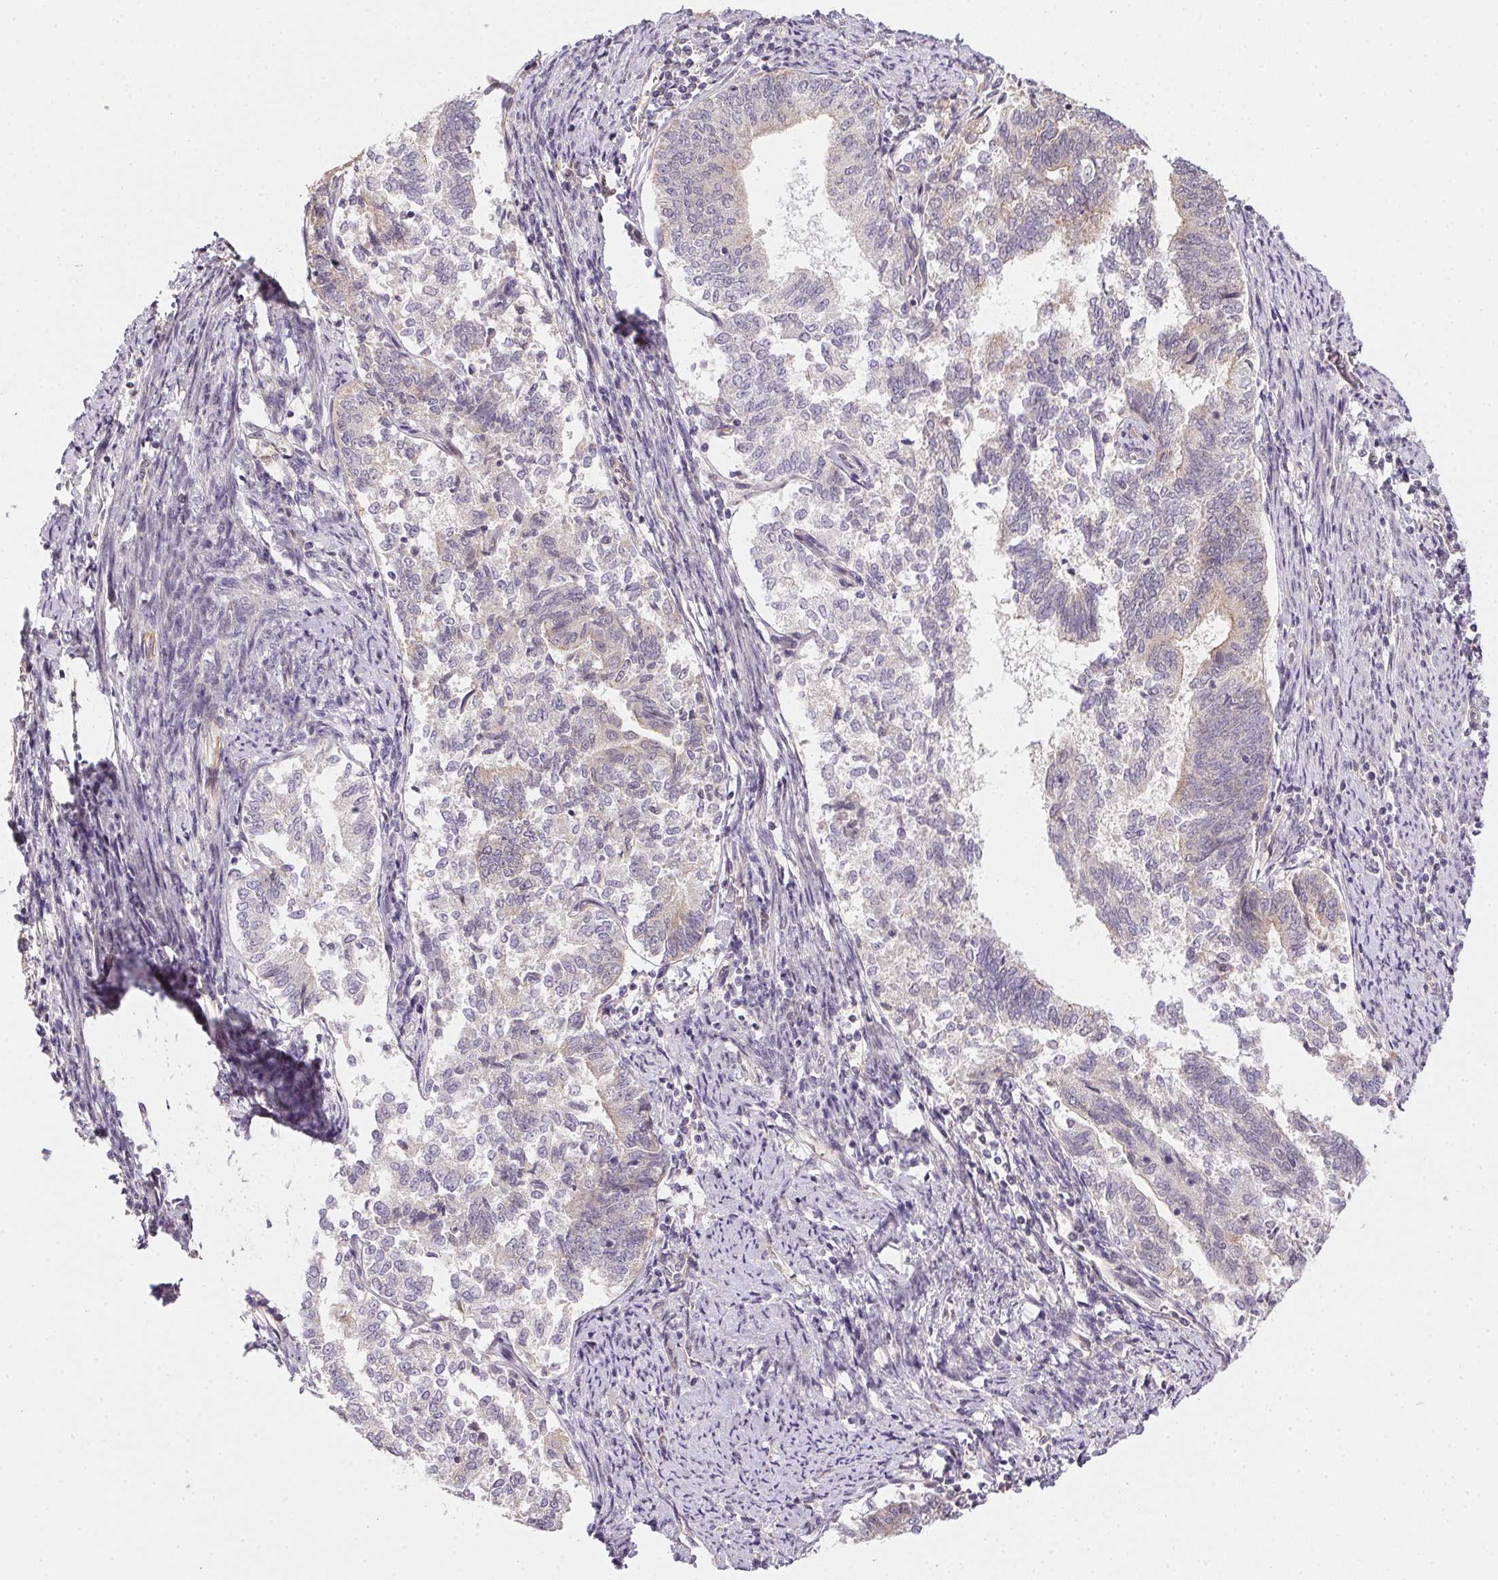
{"staining": {"intensity": "weak", "quantity": "<25%", "location": "cytoplasmic/membranous"}, "tissue": "endometrial cancer", "cell_type": "Tumor cells", "image_type": "cancer", "snomed": [{"axis": "morphology", "description": "Adenocarcinoma, NOS"}, {"axis": "topography", "description": "Endometrium"}], "caption": "Human endometrial cancer stained for a protein using IHC reveals no expression in tumor cells.", "gene": "CFAP92", "patient": {"sex": "female", "age": 65}}